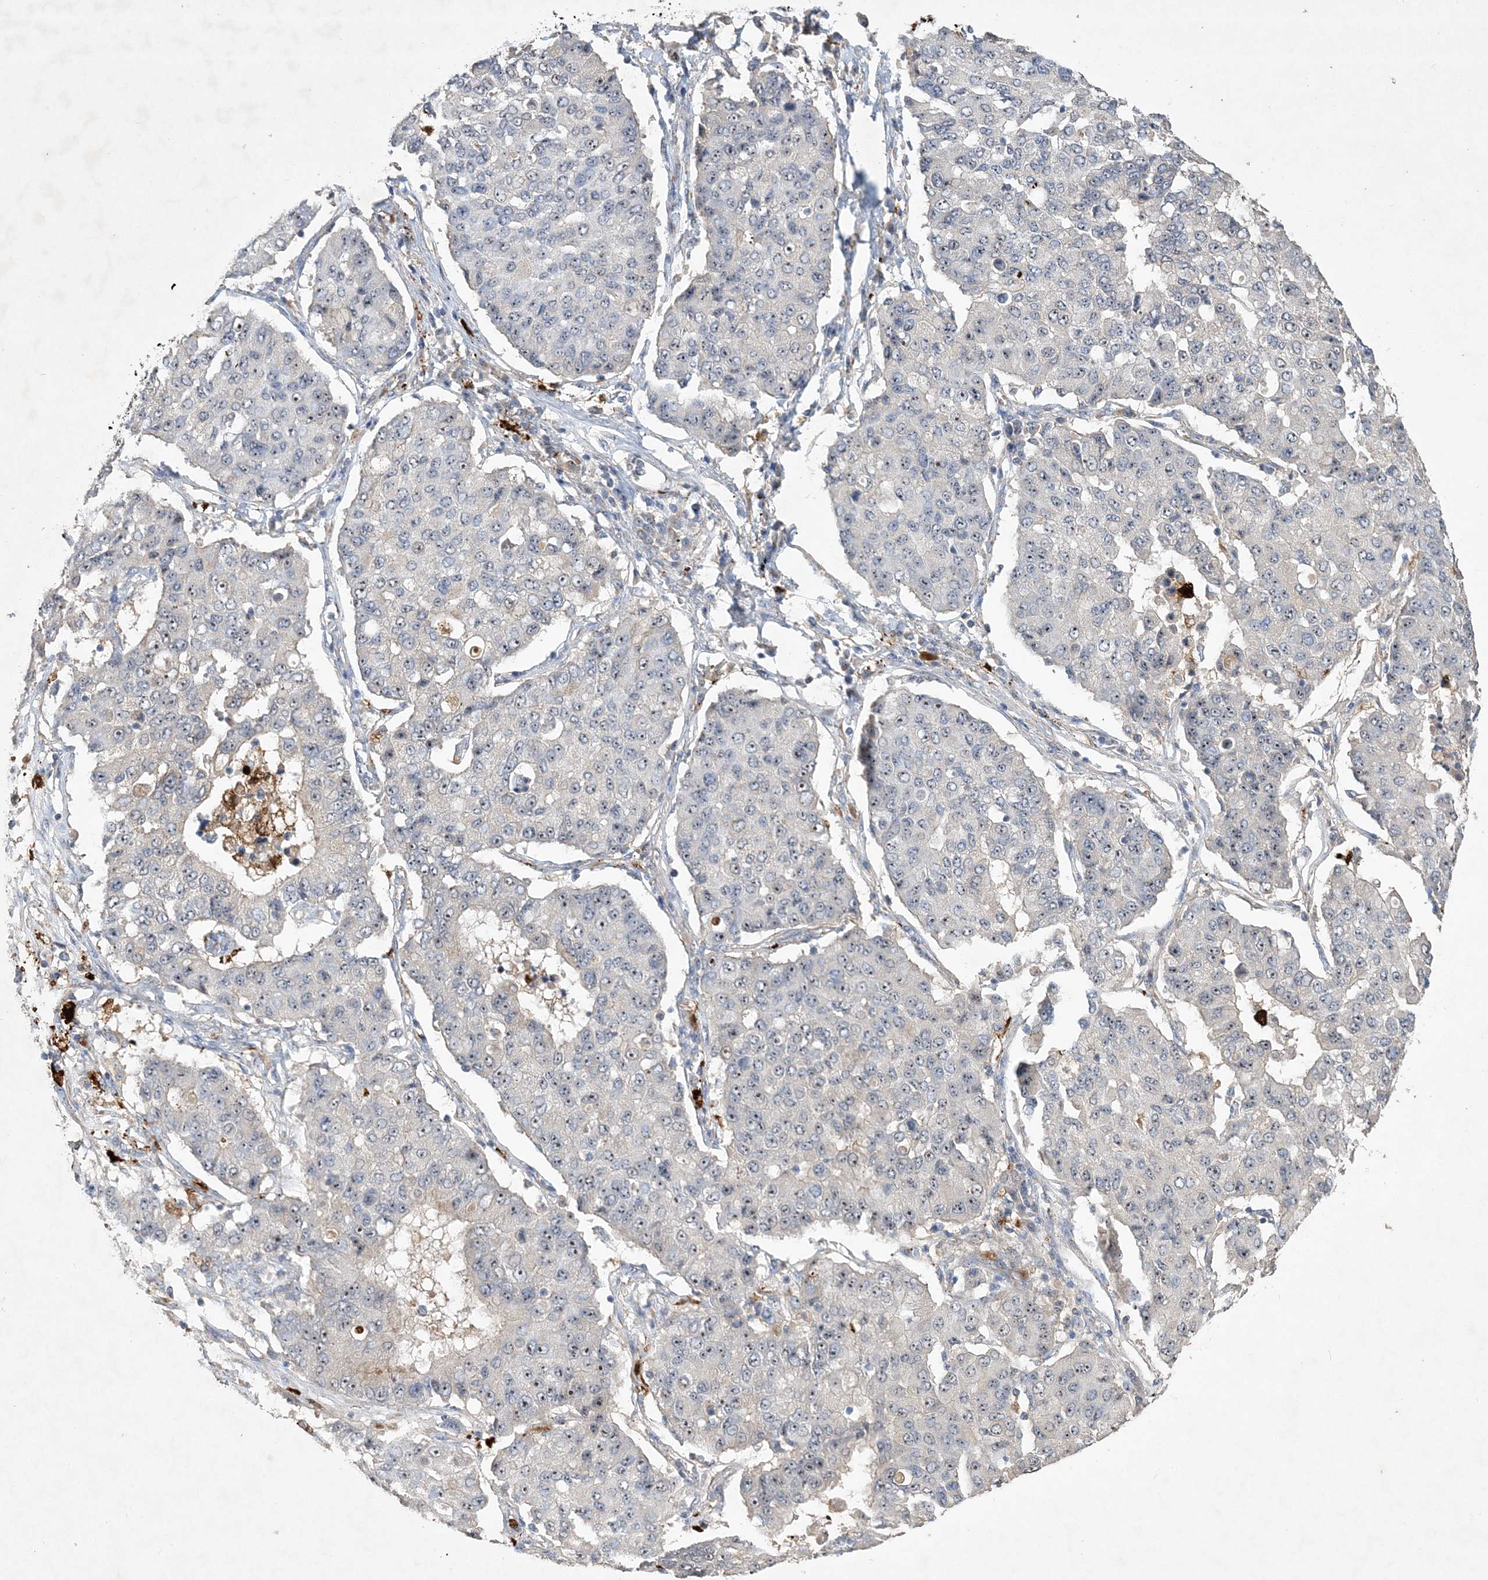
{"staining": {"intensity": "weak", "quantity": "<25%", "location": "nuclear"}, "tissue": "lung cancer", "cell_type": "Tumor cells", "image_type": "cancer", "snomed": [{"axis": "morphology", "description": "Squamous cell carcinoma, NOS"}, {"axis": "topography", "description": "Lung"}], "caption": "This is a histopathology image of immunohistochemistry (IHC) staining of lung cancer (squamous cell carcinoma), which shows no staining in tumor cells.", "gene": "FEZ2", "patient": {"sex": "male", "age": 74}}